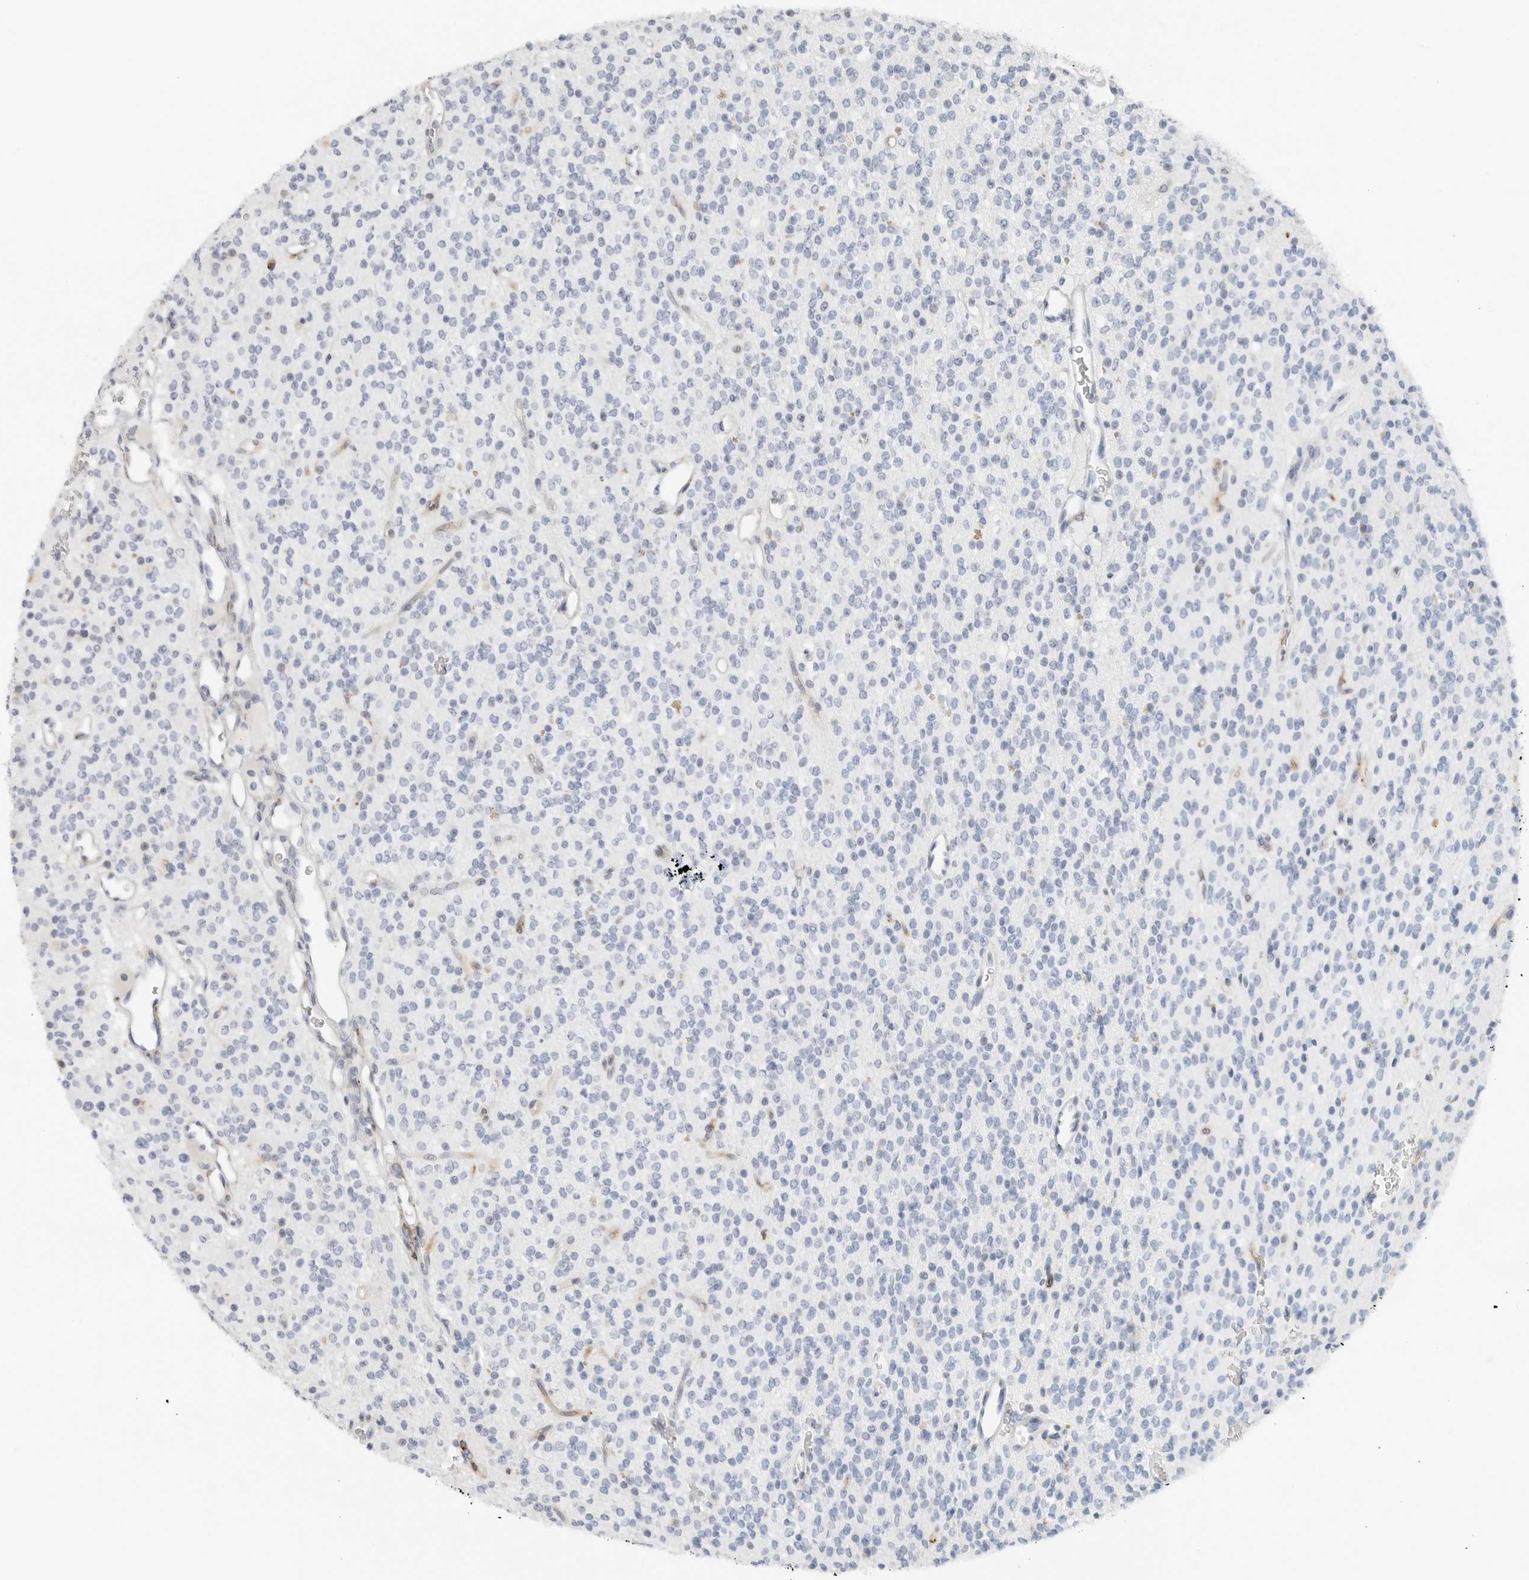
{"staining": {"intensity": "negative", "quantity": "none", "location": "none"}, "tissue": "glioma", "cell_type": "Tumor cells", "image_type": "cancer", "snomed": [{"axis": "morphology", "description": "Glioma, malignant, High grade"}, {"axis": "topography", "description": "Brain"}], "caption": "DAB (3,3'-diaminobenzidine) immunohistochemical staining of glioma displays no significant staining in tumor cells.", "gene": "P4HA2", "patient": {"sex": "male", "age": 34}}